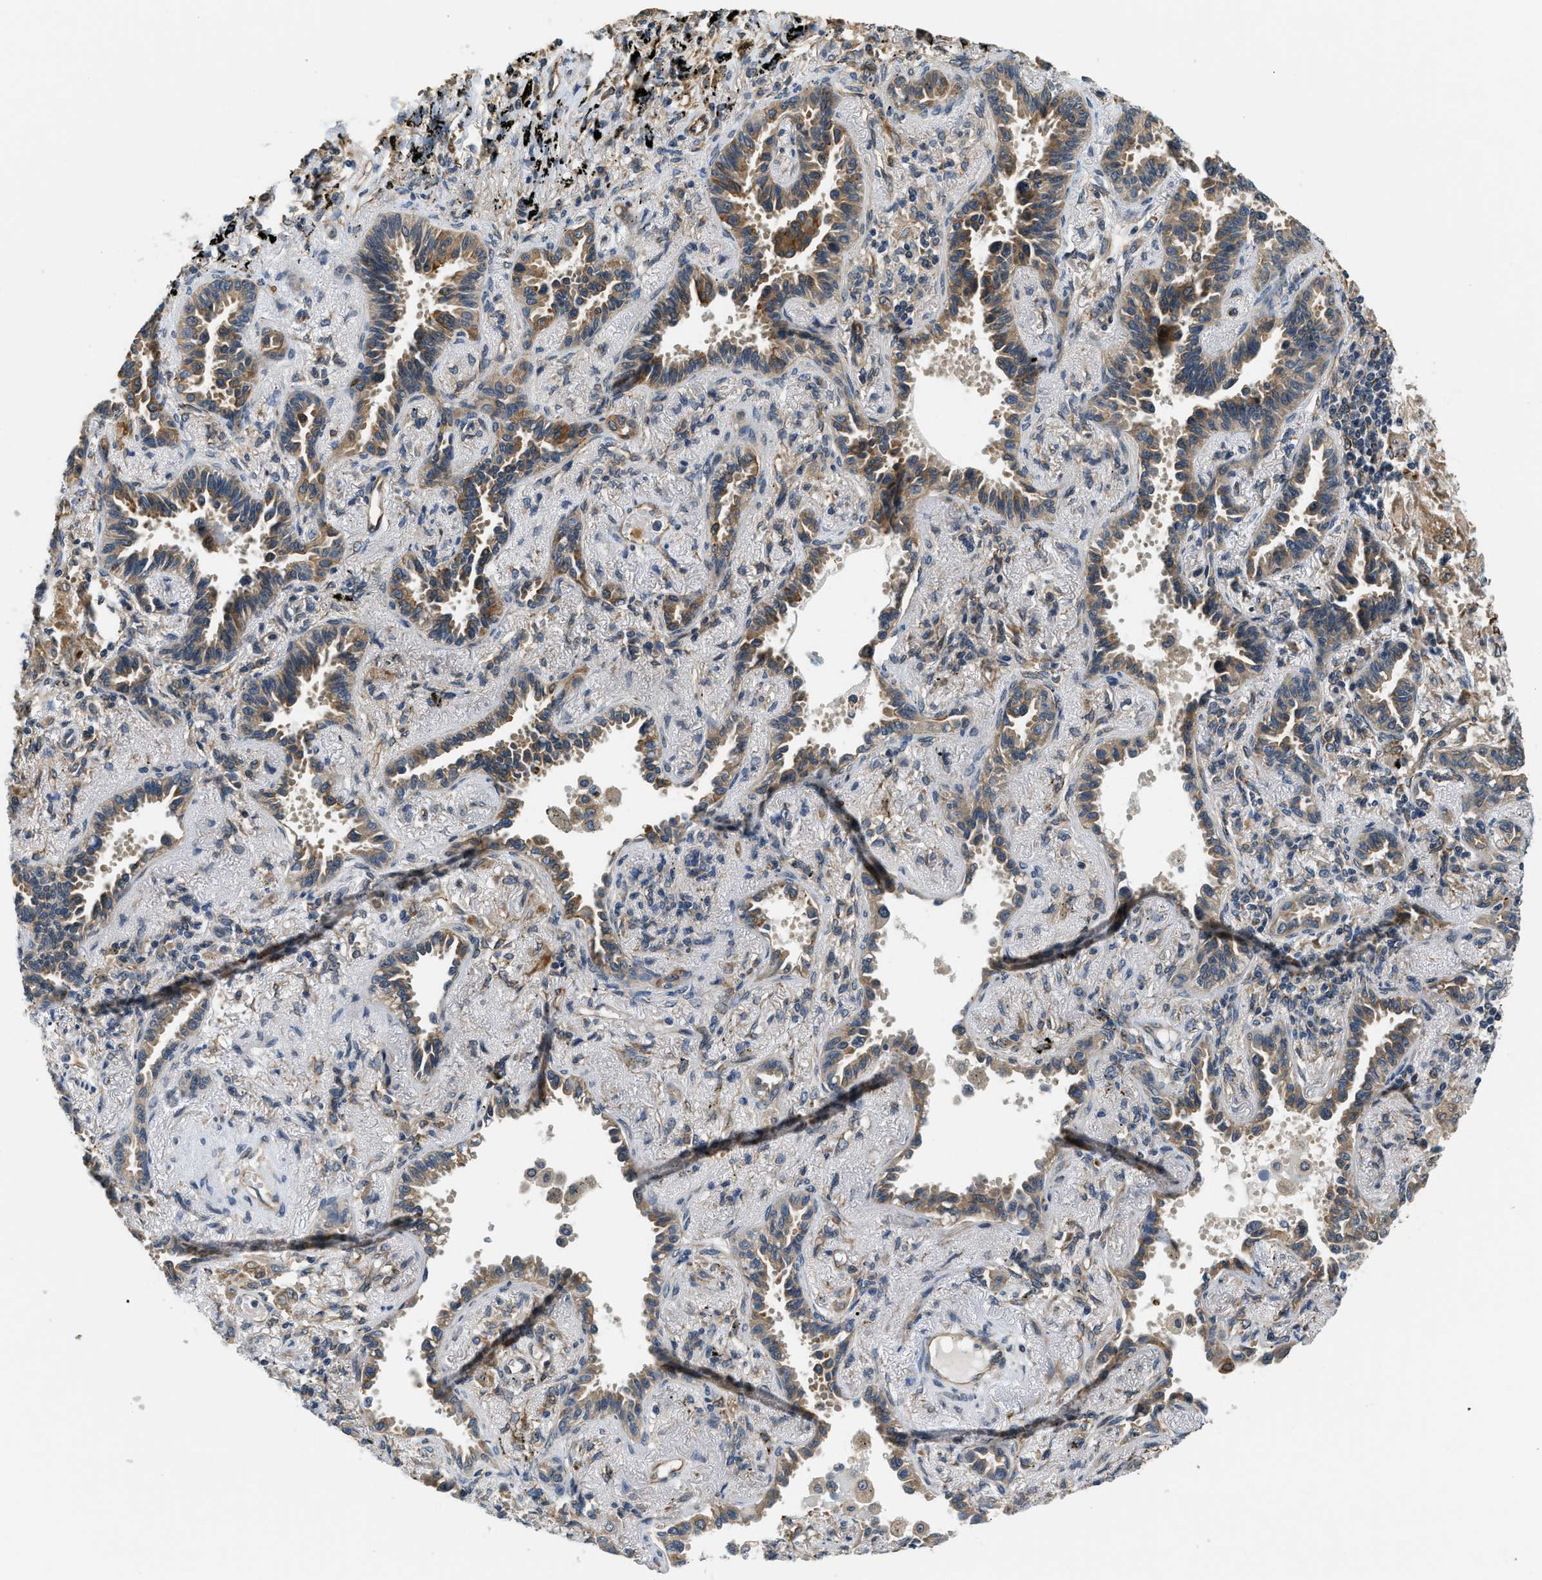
{"staining": {"intensity": "moderate", "quantity": ">75%", "location": "cytoplasmic/membranous"}, "tissue": "lung cancer", "cell_type": "Tumor cells", "image_type": "cancer", "snomed": [{"axis": "morphology", "description": "Adenocarcinoma, NOS"}, {"axis": "topography", "description": "Lung"}], "caption": "Immunohistochemistry (IHC) image of human lung adenocarcinoma stained for a protein (brown), which demonstrates medium levels of moderate cytoplasmic/membranous expression in about >75% of tumor cells.", "gene": "ALOX12", "patient": {"sex": "male", "age": 59}}